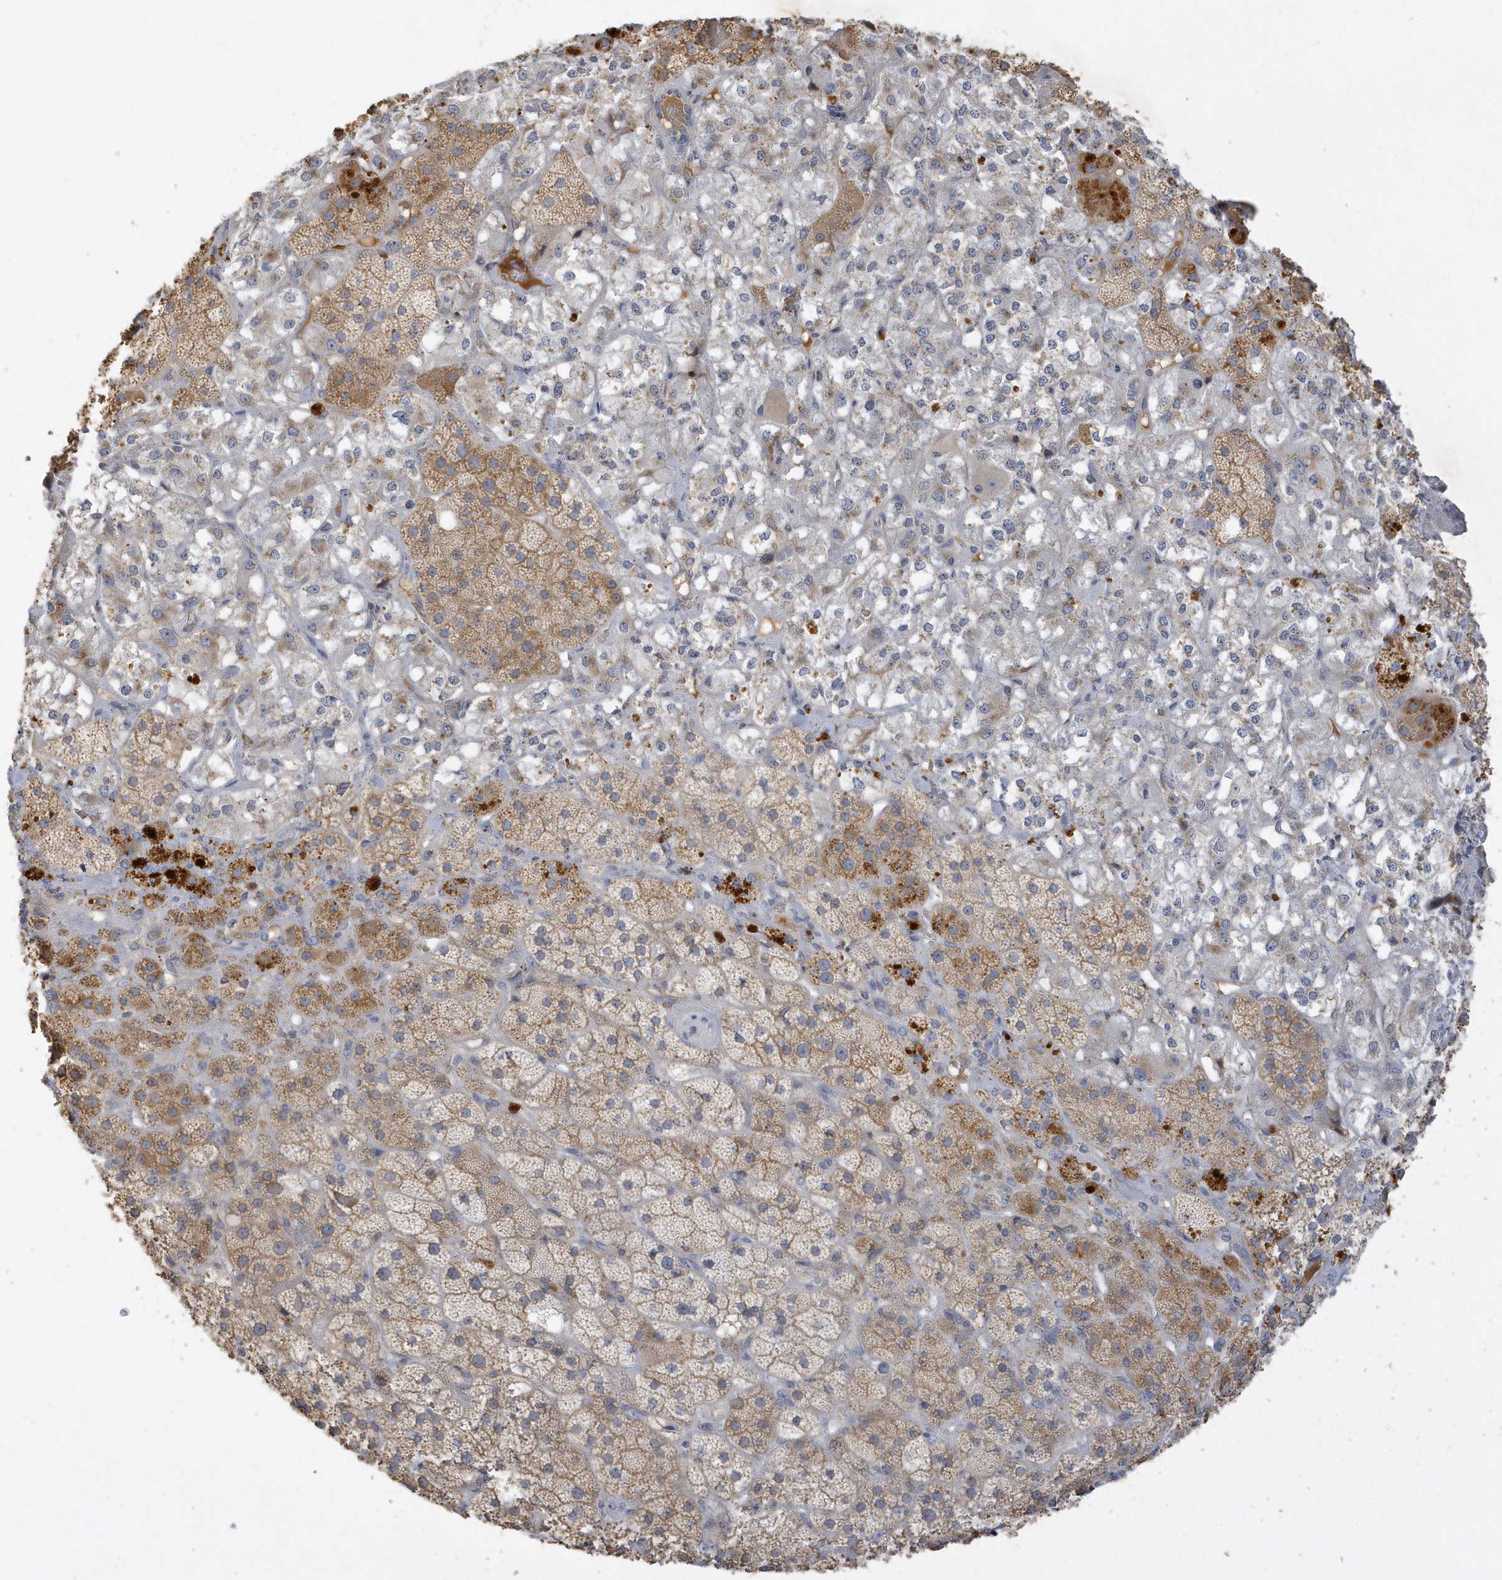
{"staining": {"intensity": "moderate", "quantity": ">75%", "location": "cytoplasmic/membranous"}, "tissue": "adrenal gland", "cell_type": "Glandular cells", "image_type": "normal", "snomed": [{"axis": "morphology", "description": "Normal tissue, NOS"}, {"axis": "topography", "description": "Adrenal gland"}], "caption": "Immunohistochemistry micrograph of normal adrenal gland: adrenal gland stained using IHC shows medium levels of moderate protein expression localized specifically in the cytoplasmic/membranous of glandular cells, appearing as a cytoplasmic/membranous brown color.", "gene": "DPP9", "patient": {"sex": "male", "age": 57}}